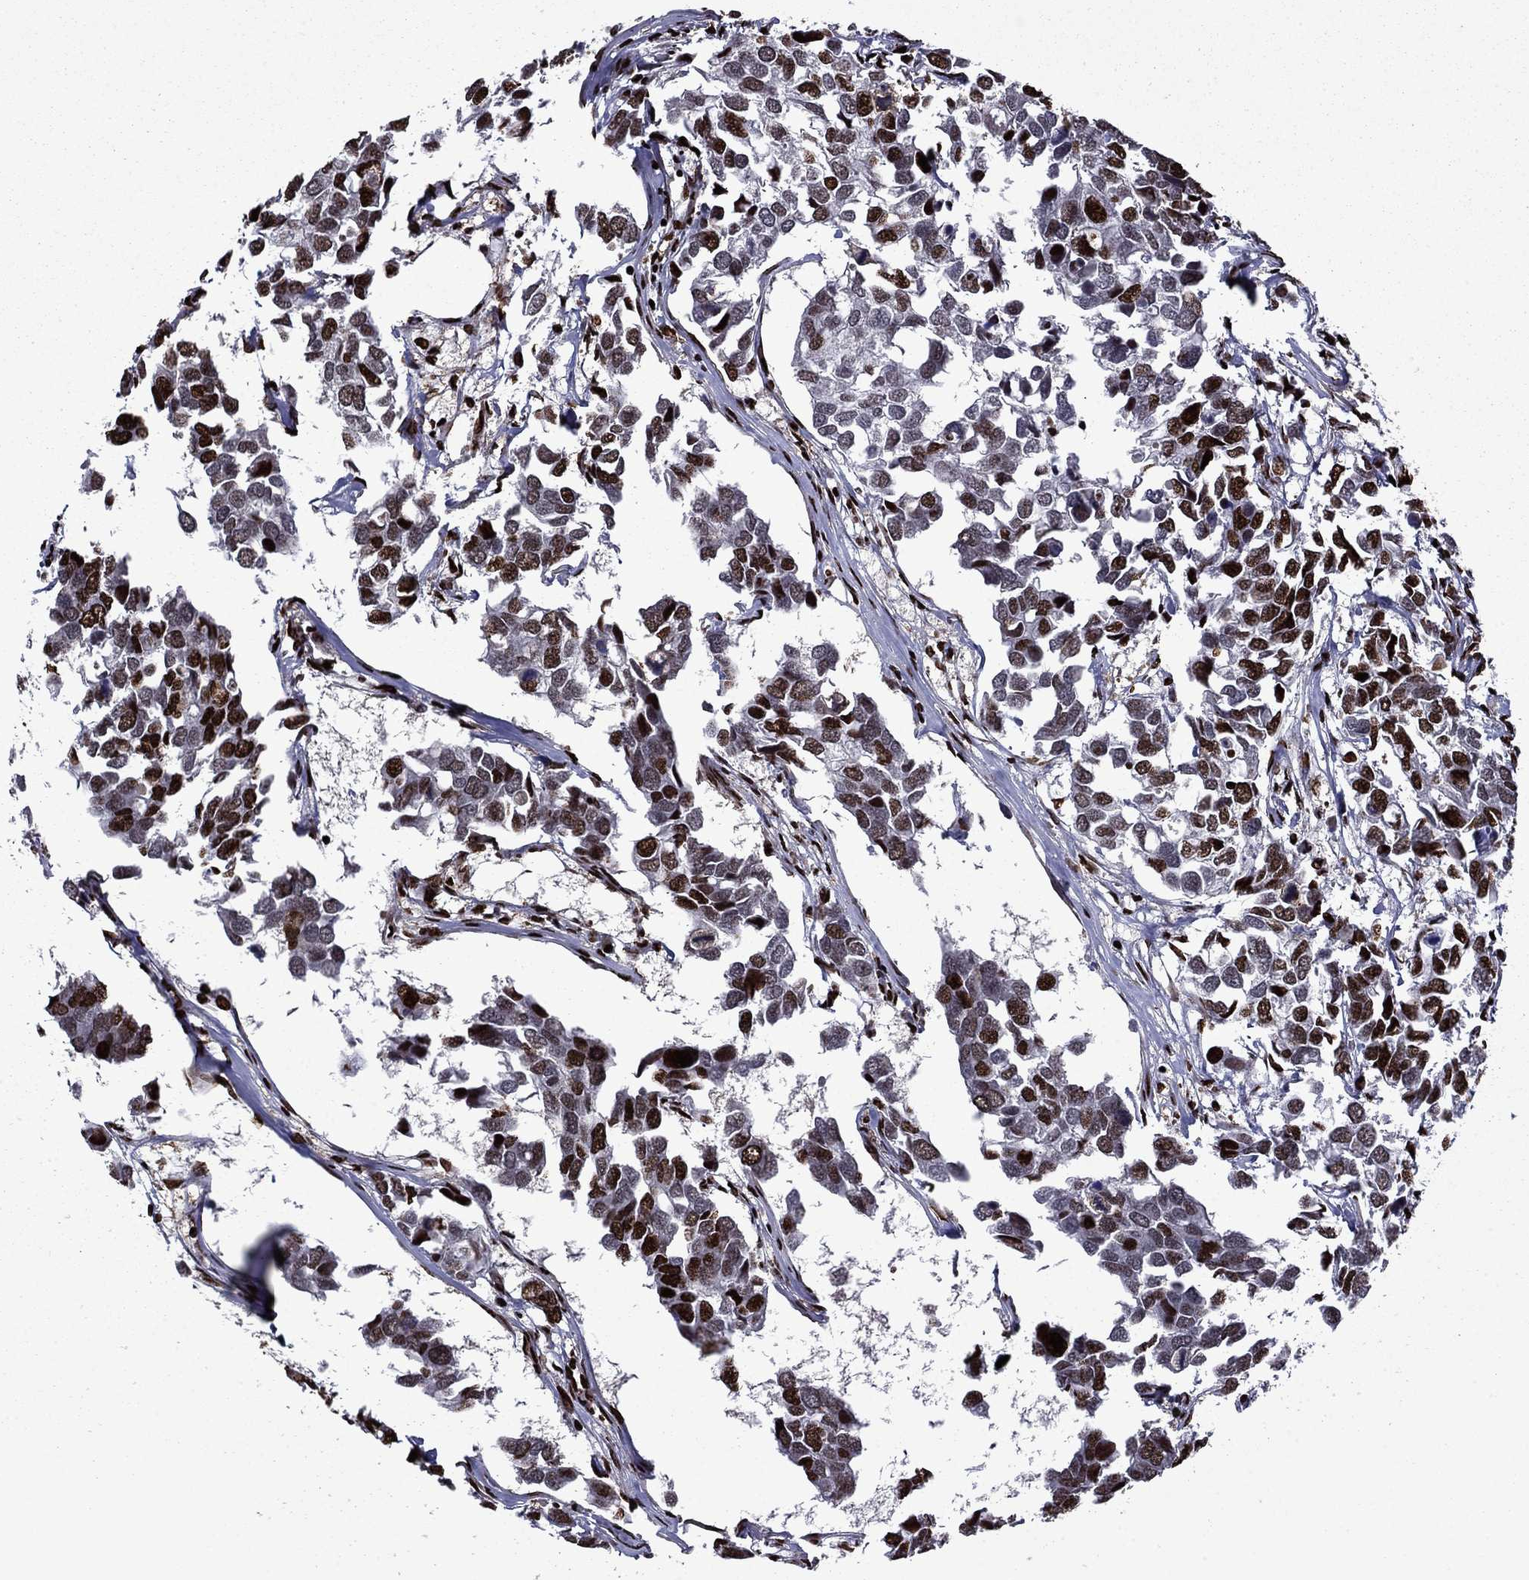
{"staining": {"intensity": "strong", "quantity": ">75%", "location": "nuclear"}, "tissue": "breast cancer", "cell_type": "Tumor cells", "image_type": "cancer", "snomed": [{"axis": "morphology", "description": "Duct carcinoma"}, {"axis": "topography", "description": "Breast"}], "caption": "Immunohistochemical staining of invasive ductal carcinoma (breast) exhibits high levels of strong nuclear expression in approximately >75% of tumor cells.", "gene": "LIMK1", "patient": {"sex": "female", "age": 83}}